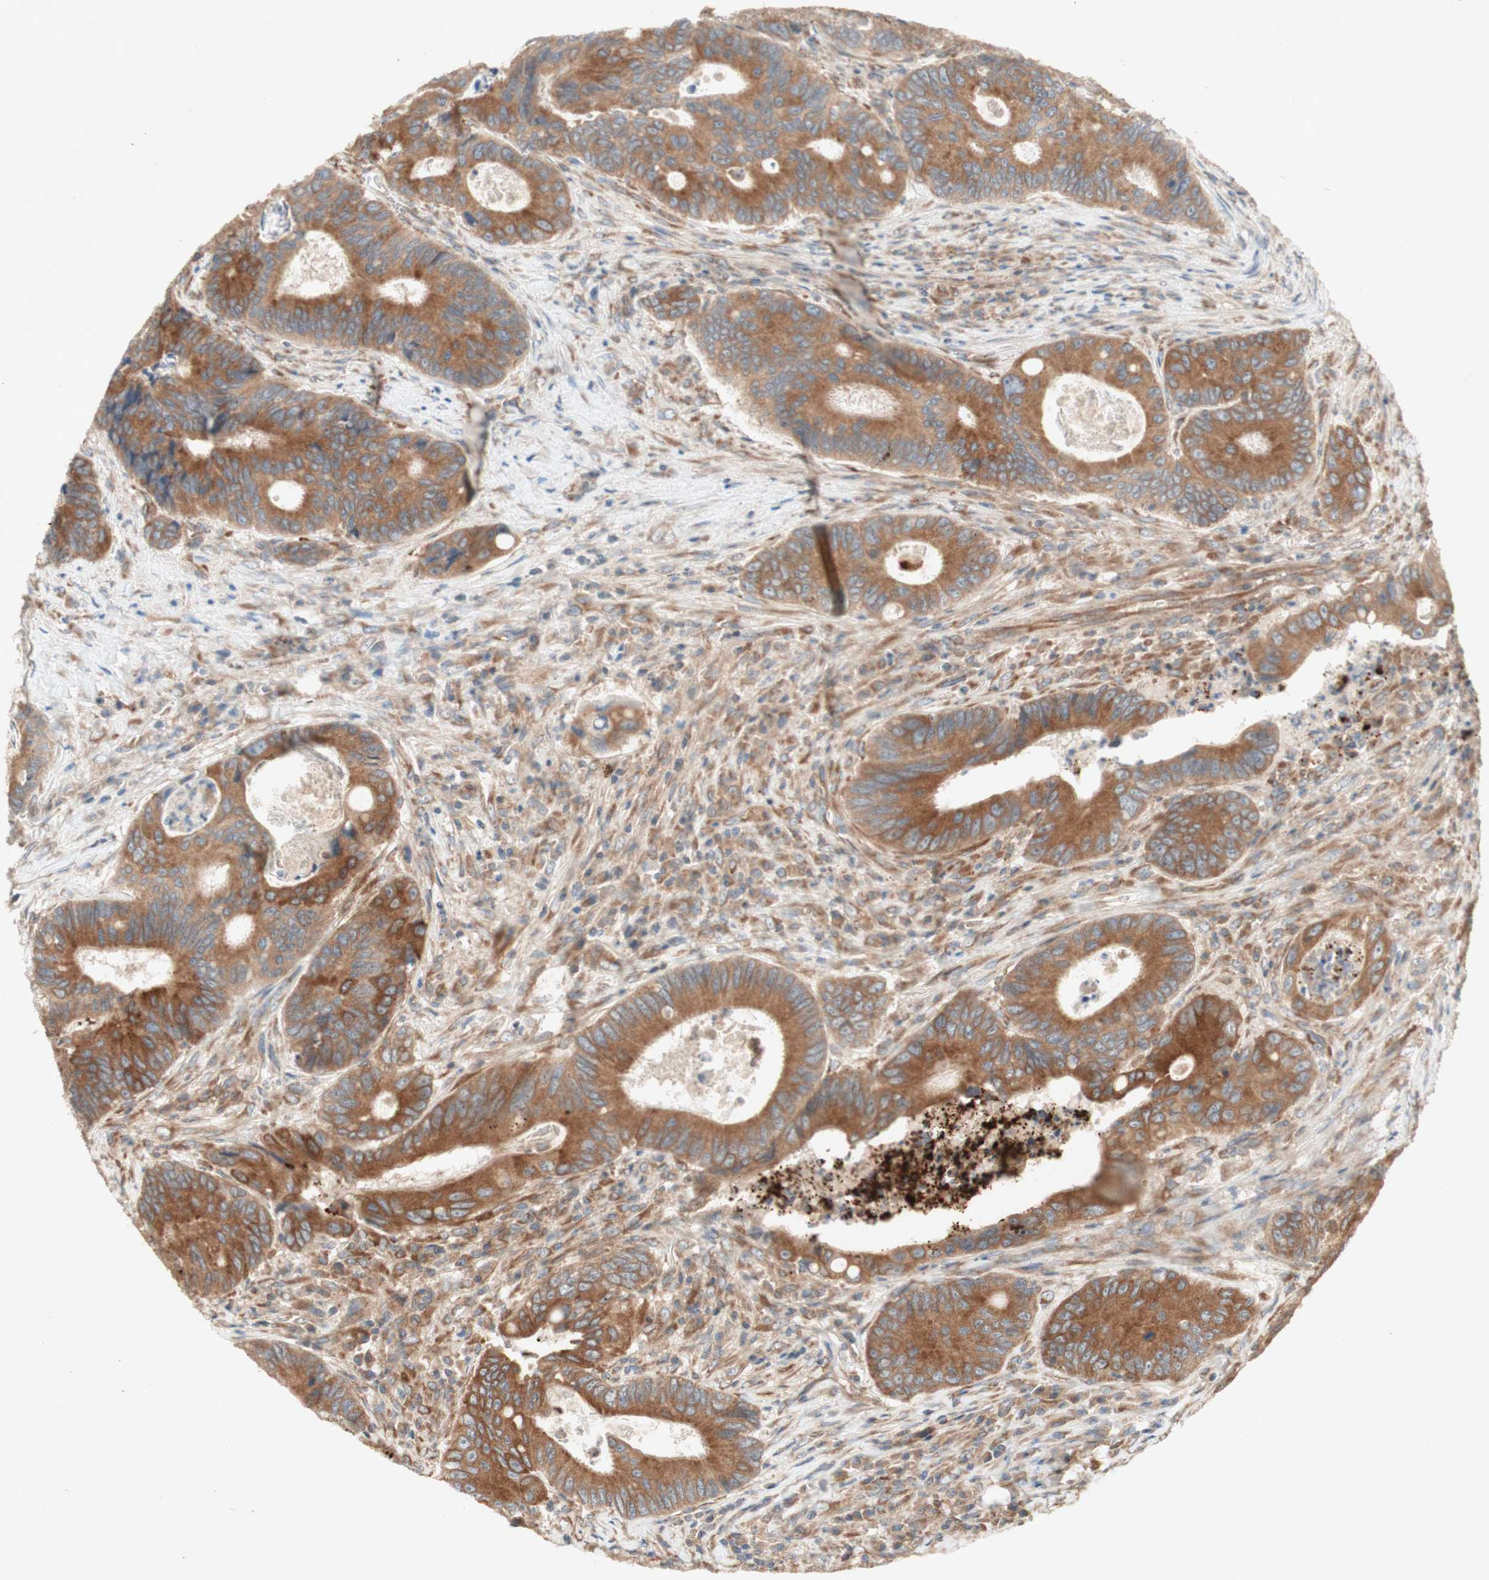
{"staining": {"intensity": "moderate", "quantity": ">75%", "location": "cytoplasmic/membranous"}, "tissue": "colorectal cancer", "cell_type": "Tumor cells", "image_type": "cancer", "snomed": [{"axis": "morphology", "description": "Inflammation, NOS"}, {"axis": "morphology", "description": "Adenocarcinoma, NOS"}, {"axis": "topography", "description": "Colon"}], "caption": "IHC staining of colorectal cancer, which demonstrates medium levels of moderate cytoplasmic/membranous staining in approximately >75% of tumor cells indicating moderate cytoplasmic/membranous protein staining. The staining was performed using DAB (3,3'-diaminobenzidine) (brown) for protein detection and nuclei were counterstained in hematoxylin (blue).", "gene": "SOCS2", "patient": {"sex": "male", "age": 72}}